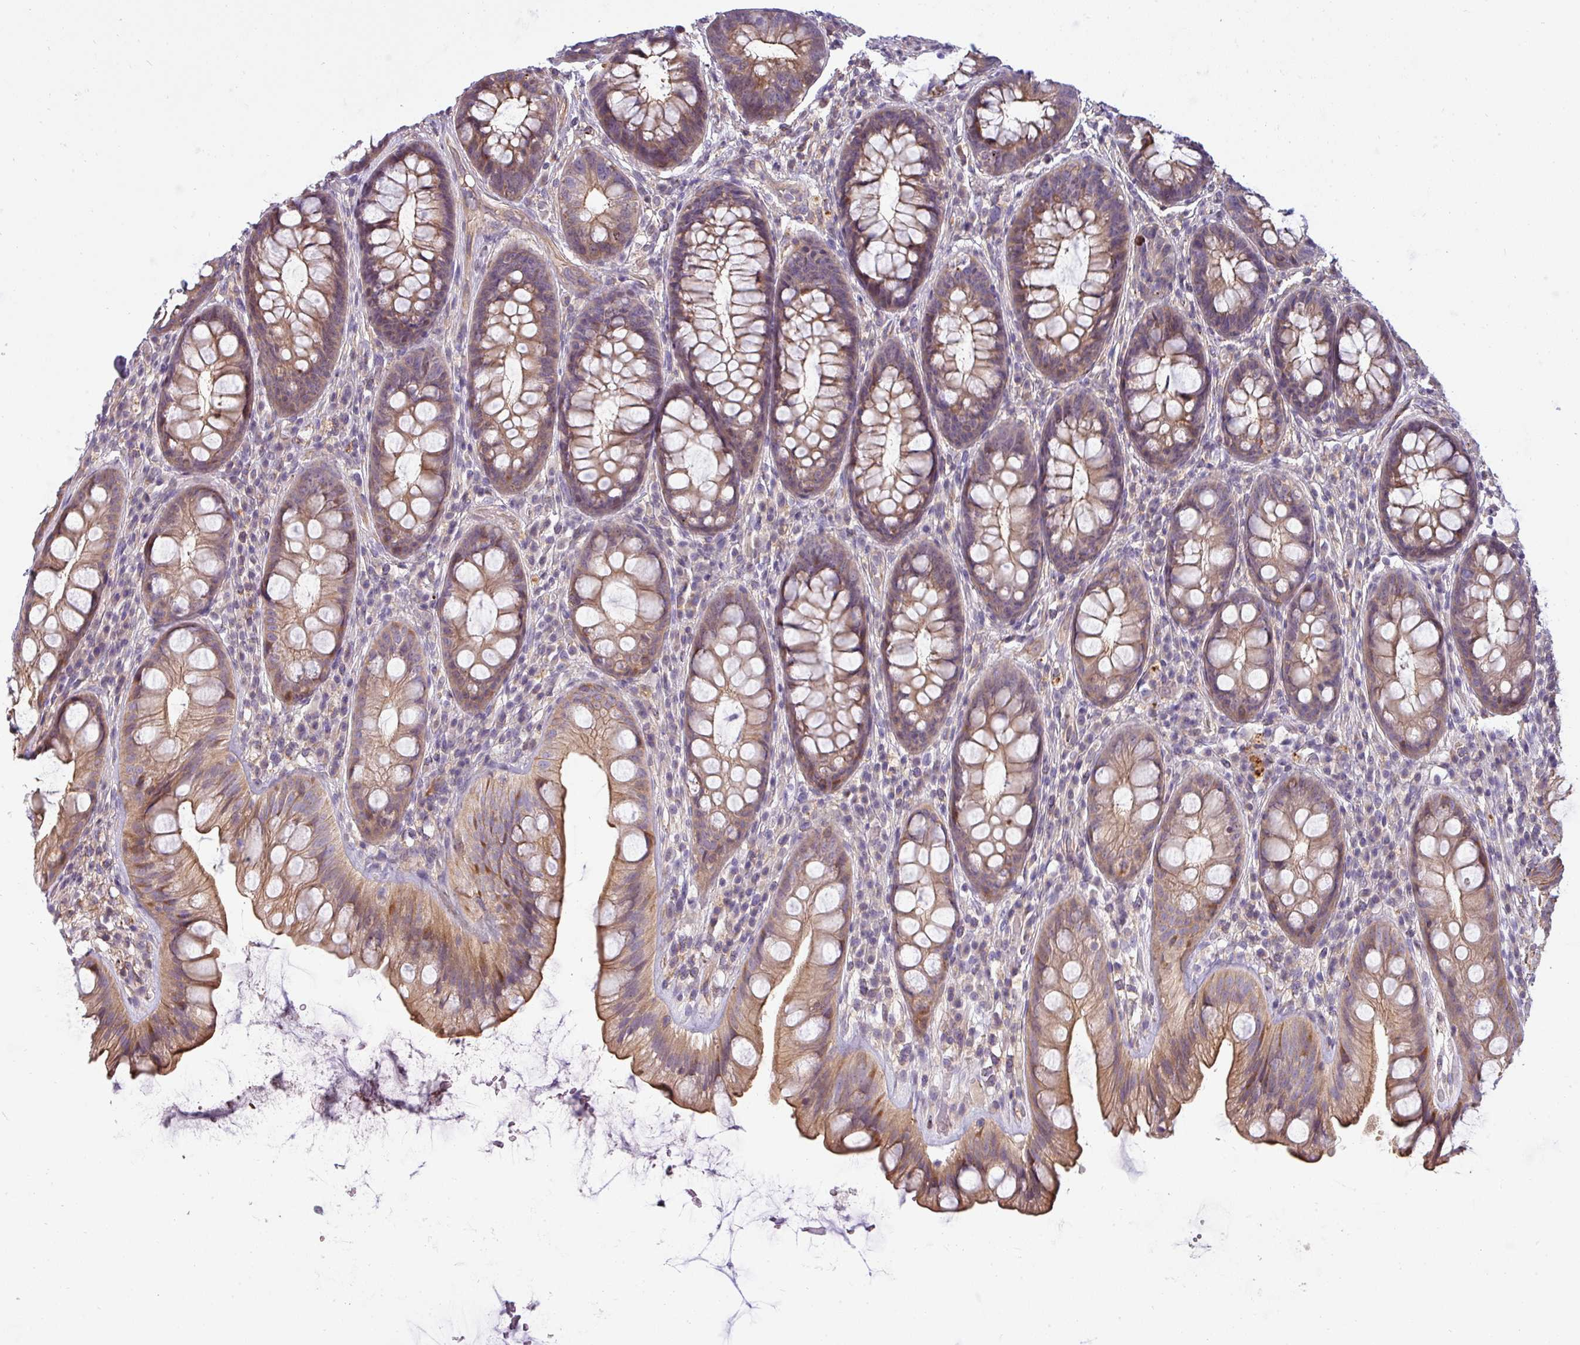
{"staining": {"intensity": "moderate", "quantity": ">75%", "location": "cytoplasmic/membranous"}, "tissue": "rectum", "cell_type": "Glandular cells", "image_type": "normal", "snomed": [{"axis": "morphology", "description": "Normal tissue, NOS"}, {"axis": "topography", "description": "Rectum"}], "caption": "Moderate cytoplasmic/membranous positivity is identified in approximately >75% of glandular cells in normal rectum.", "gene": "ZNF835", "patient": {"sex": "male", "age": 74}}